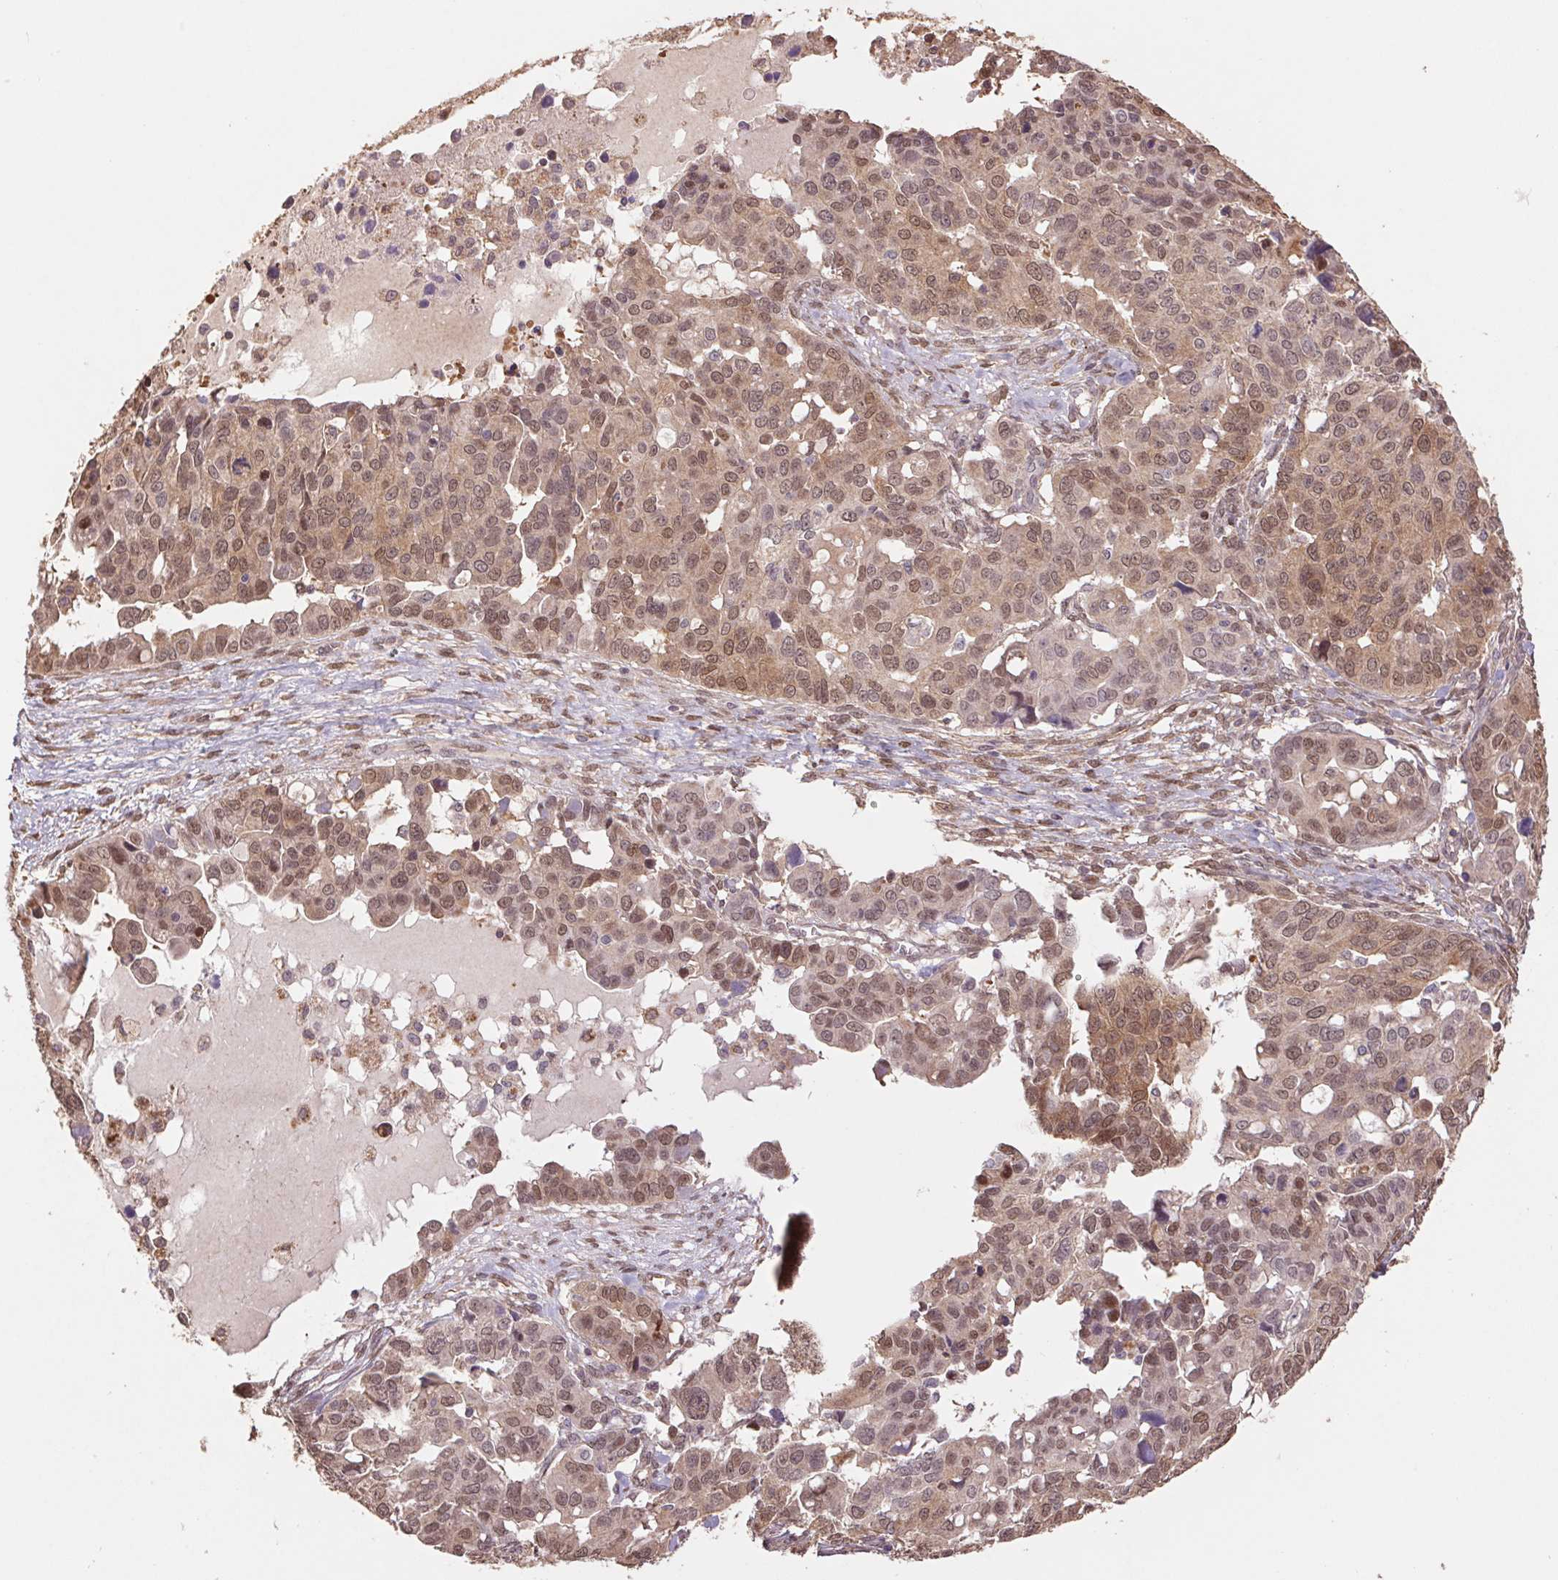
{"staining": {"intensity": "moderate", "quantity": ">75%", "location": "cytoplasmic/membranous,nuclear"}, "tissue": "ovarian cancer", "cell_type": "Tumor cells", "image_type": "cancer", "snomed": [{"axis": "morphology", "description": "Carcinoma, endometroid"}, {"axis": "topography", "description": "Ovary"}], "caption": "Moderate cytoplasmic/membranous and nuclear staining is appreciated in about >75% of tumor cells in ovarian endometroid carcinoma. The staining was performed using DAB (3,3'-diaminobenzidine), with brown indicating positive protein expression. Nuclei are stained blue with hematoxylin.", "gene": "CUTA", "patient": {"sex": "female", "age": 78}}